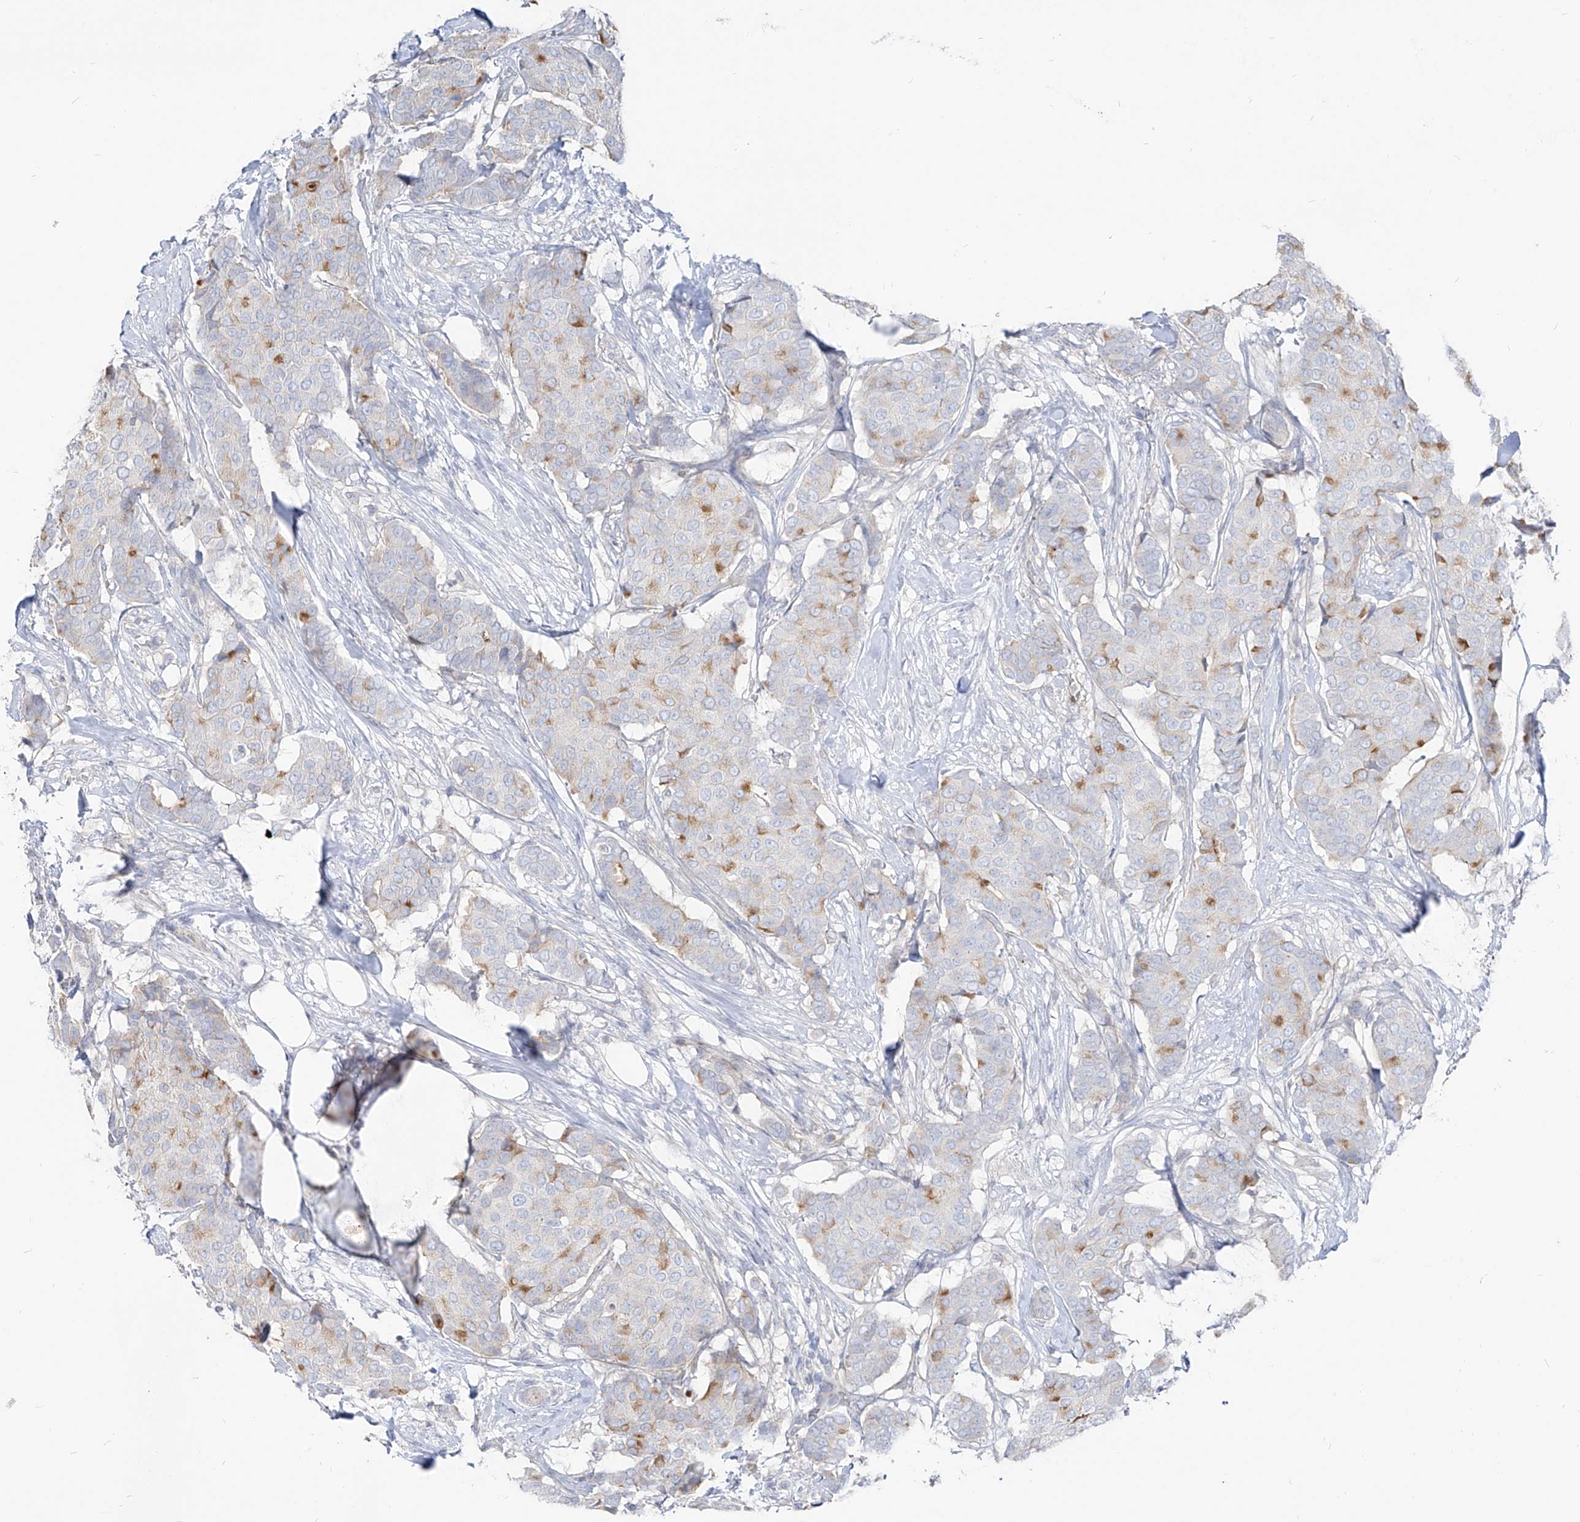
{"staining": {"intensity": "moderate", "quantity": "<25%", "location": "cytoplasmic/membranous"}, "tissue": "breast cancer", "cell_type": "Tumor cells", "image_type": "cancer", "snomed": [{"axis": "morphology", "description": "Duct carcinoma"}, {"axis": "topography", "description": "Breast"}], "caption": "Intraductal carcinoma (breast) stained for a protein (brown) shows moderate cytoplasmic/membranous positive positivity in approximately <25% of tumor cells.", "gene": "RBFOX3", "patient": {"sex": "female", "age": 75}}